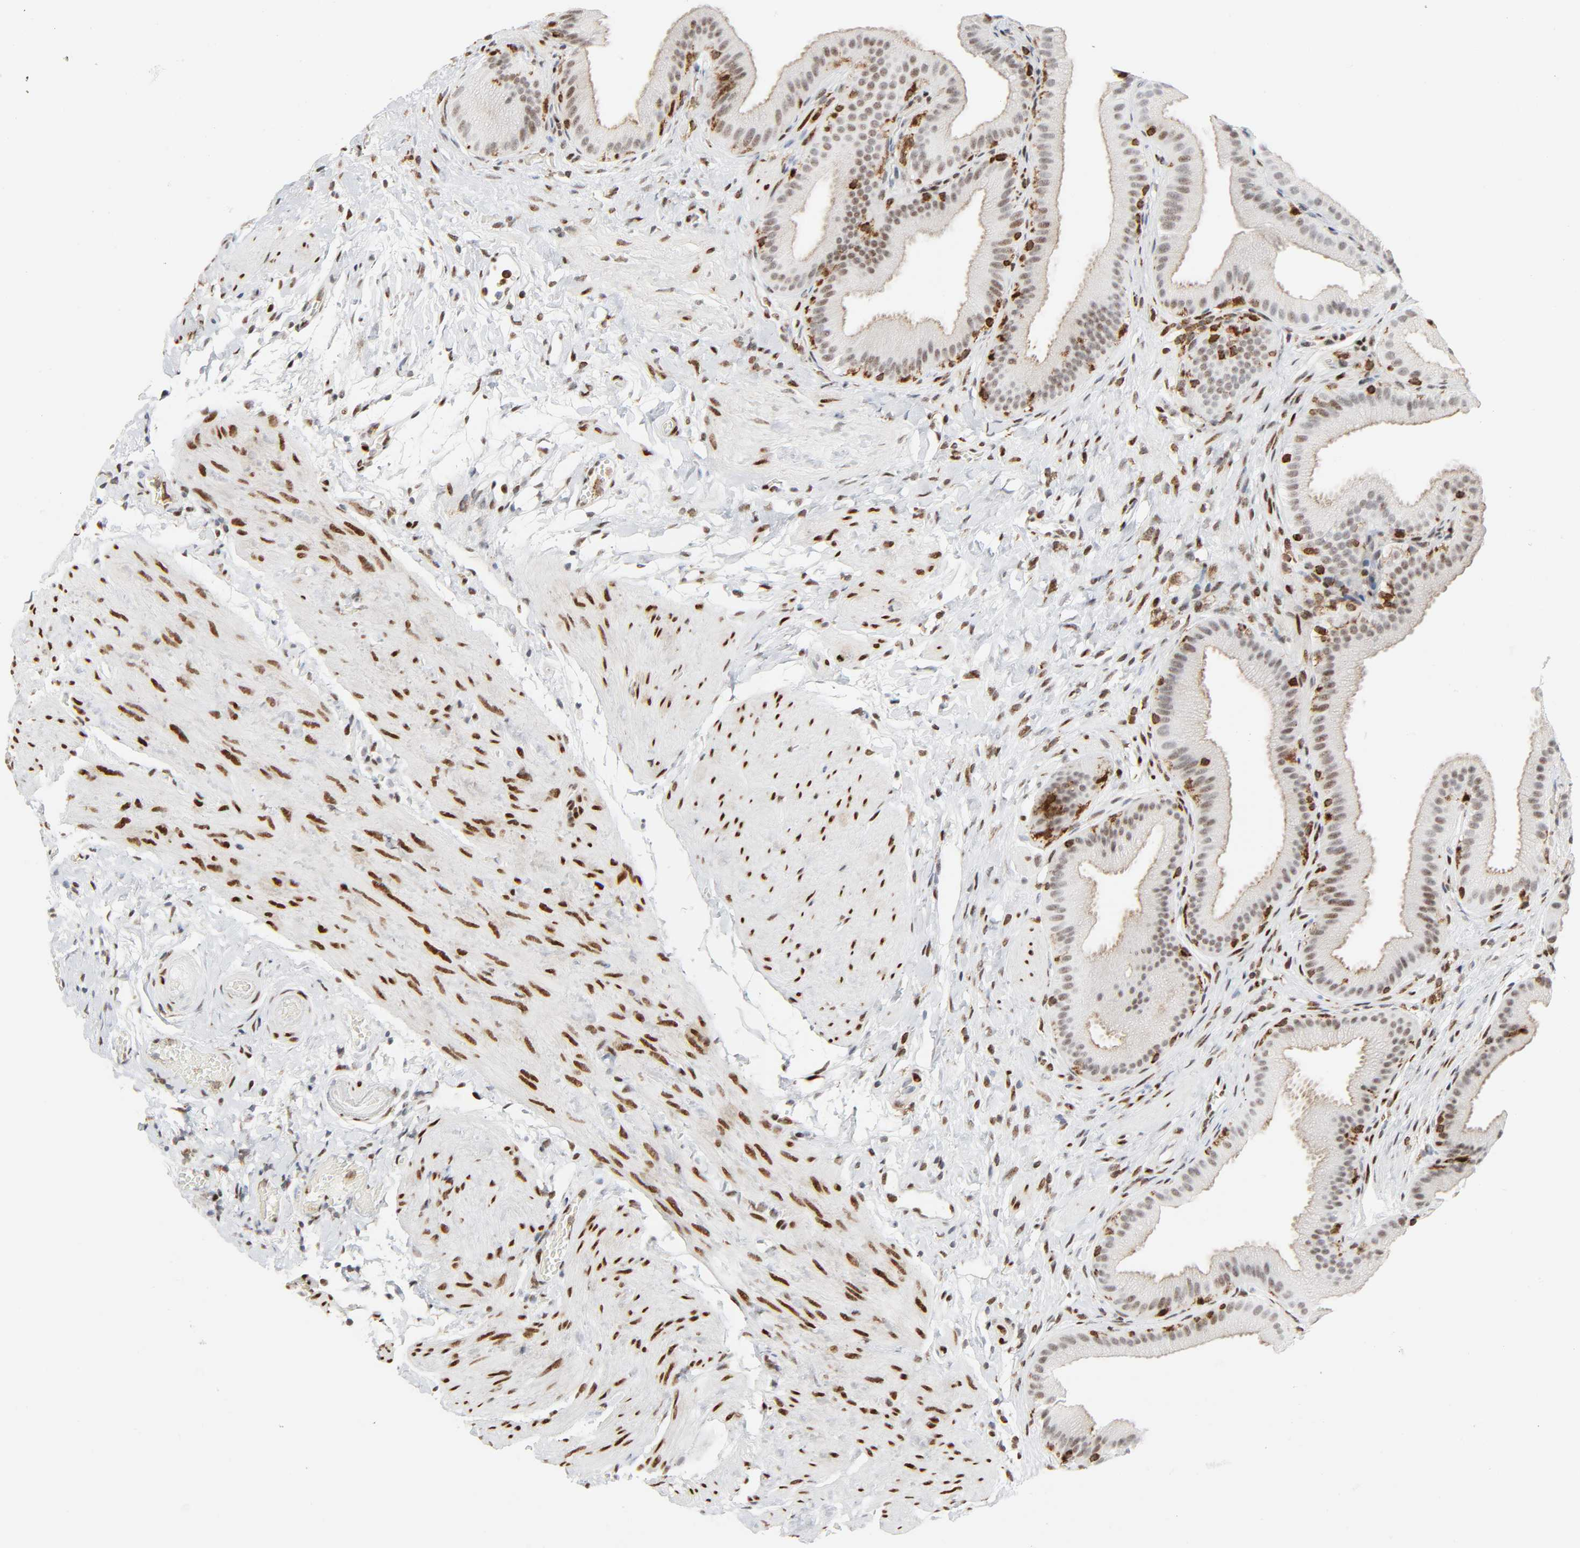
{"staining": {"intensity": "moderate", "quantity": "25%-75%", "location": "nuclear"}, "tissue": "gallbladder", "cell_type": "Glandular cells", "image_type": "normal", "snomed": [{"axis": "morphology", "description": "Normal tissue, NOS"}, {"axis": "topography", "description": "Gallbladder"}], "caption": "Immunohistochemistry of benign human gallbladder demonstrates medium levels of moderate nuclear expression in about 25%-75% of glandular cells. Using DAB (brown) and hematoxylin (blue) stains, captured at high magnification using brightfield microscopy.", "gene": "WAS", "patient": {"sex": "female", "age": 63}}